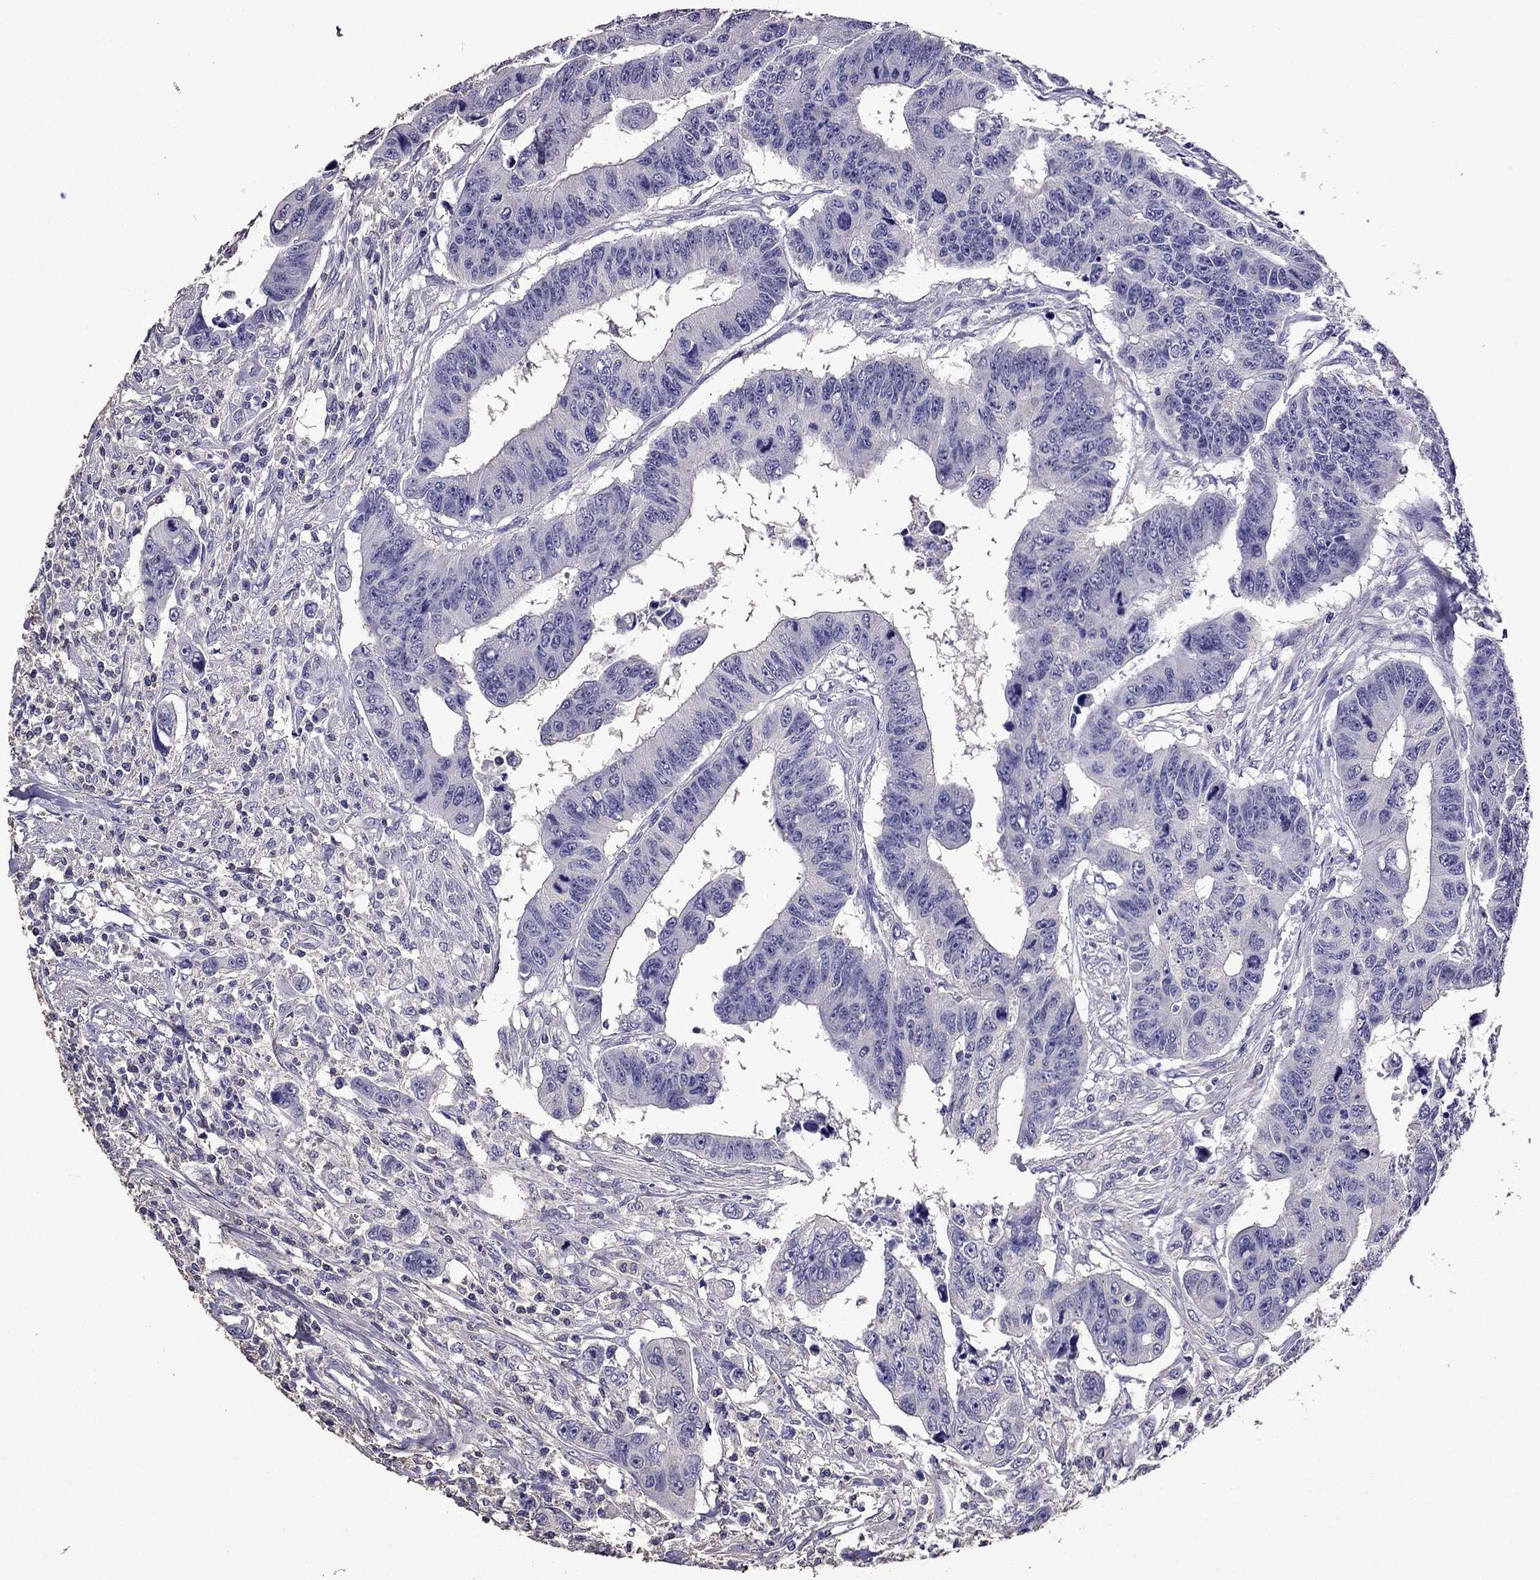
{"staining": {"intensity": "negative", "quantity": "none", "location": "none"}, "tissue": "colorectal cancer", "cell_type": "Tumor cells", "image_type": "cancer", "snomed": [{"axis": "morphology", "description": "Adenocarcinoma, NOS"}, {"axis": "topography", "description": "Rectum"}], "caption": "Colorectal adenocarcinoma was stained to show a protein in brown. There is no significant expression in tumor cells.", "gene": "NKX3-1", "patient": {"sex": "female", "age": 85}}